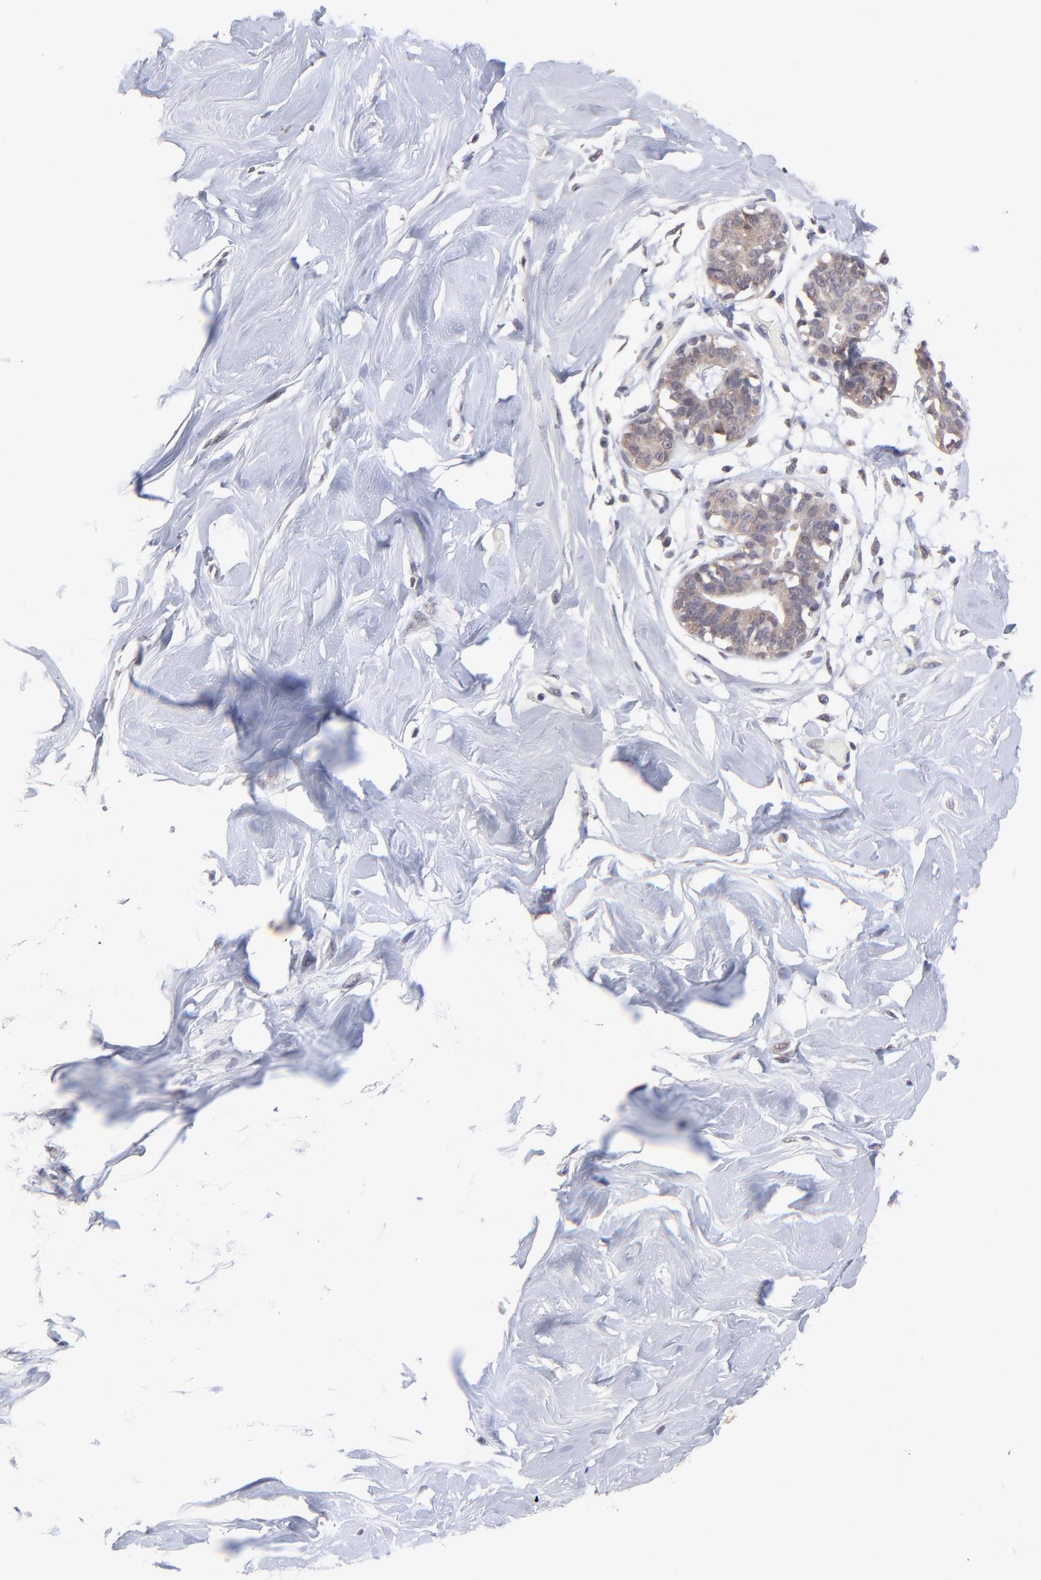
{"staining": {"intensity": "negative", "quantity": "none", "location": "none"}, "tissue": "breast", "cell_type": "Adipocytes", "image_type": "normal", "snomed": [{"axis": "morphology", "description": "Normal tissue, NOS"}, {"axis": "topography", "description": "Breast"}, {"axis": "topography", "description": "Soft tissue"}], "caption": "Adipocytes show no significant protein positivity in benign breast. The staining is performed using DAB (3,3'-diaminobenzidine) brown chromogen with nuclei counter-stained in using hematoxylin.", "gene": "ZNF747", "patient": {"sex": "female", "age": 25}}